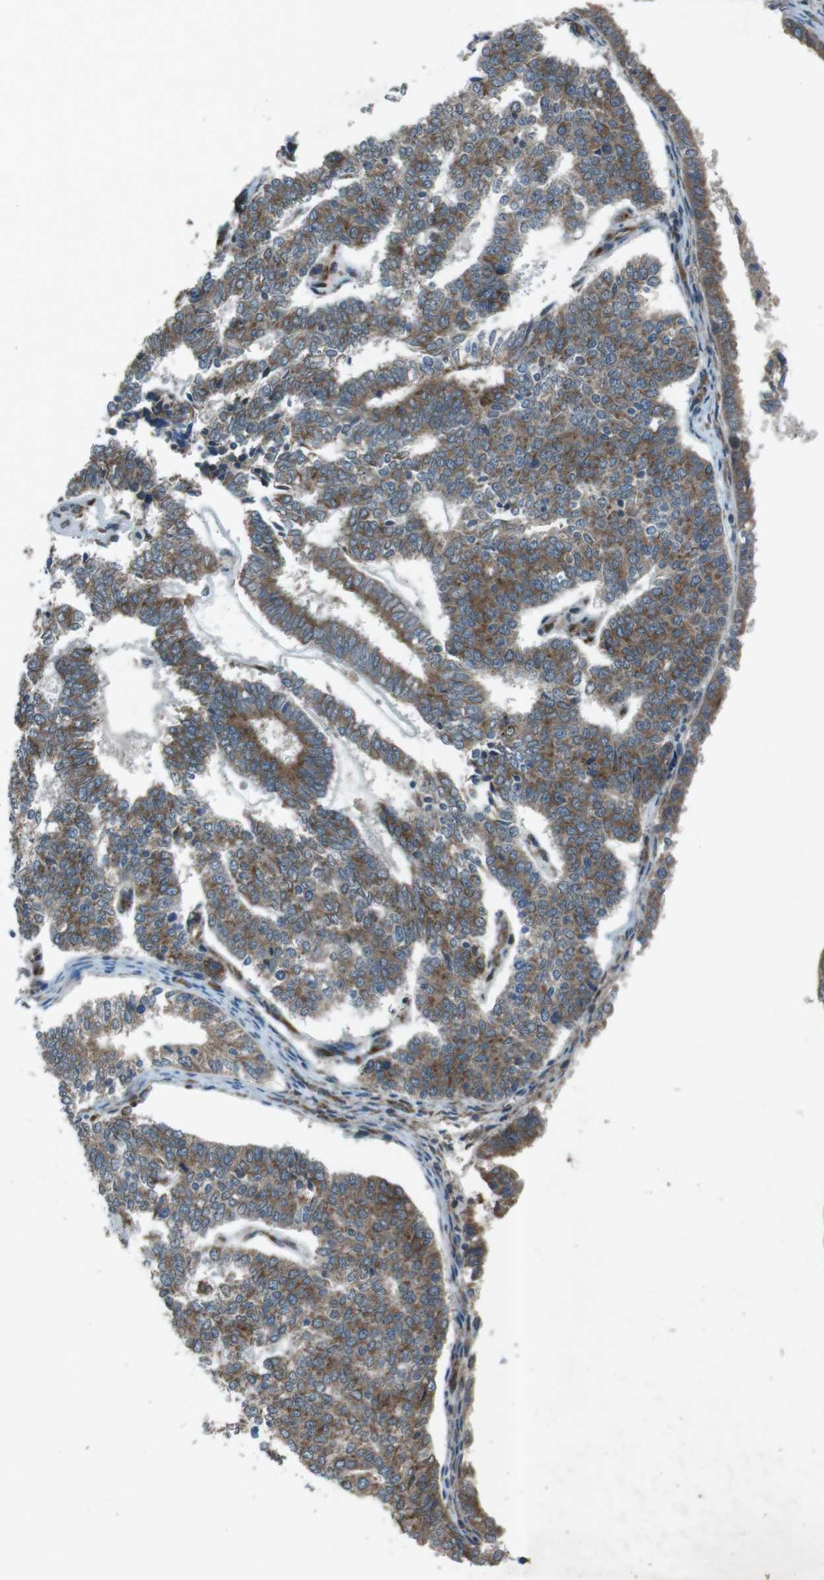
{"staining": {"intensity": "moderate", "quantity": ">75%", "location": "cytoplasmic/membranous"}, "tissue": "endometrial cancer", "cell_type": "Tumor cells", "image_type": "cancer", "snomed": [{"axis": "morphology", "description": "Adenocarcinoma, NOS"}, {"axis": "topography", "description": "Endometrium"}], "caption": "Tumor cells demonstrate medium levels of moderate cytoplasmic/membranous staining in approximately >75% of cells in adenocarcinoma (endometrial). Using DAB (3,3'-diaminobenzidine) (brown) and hematoxylin (blue) stains, captured at high magnification using brightfield microscopy.", "gene": "SLC41A1", "patient": {"sex": "female", "age": 70}}